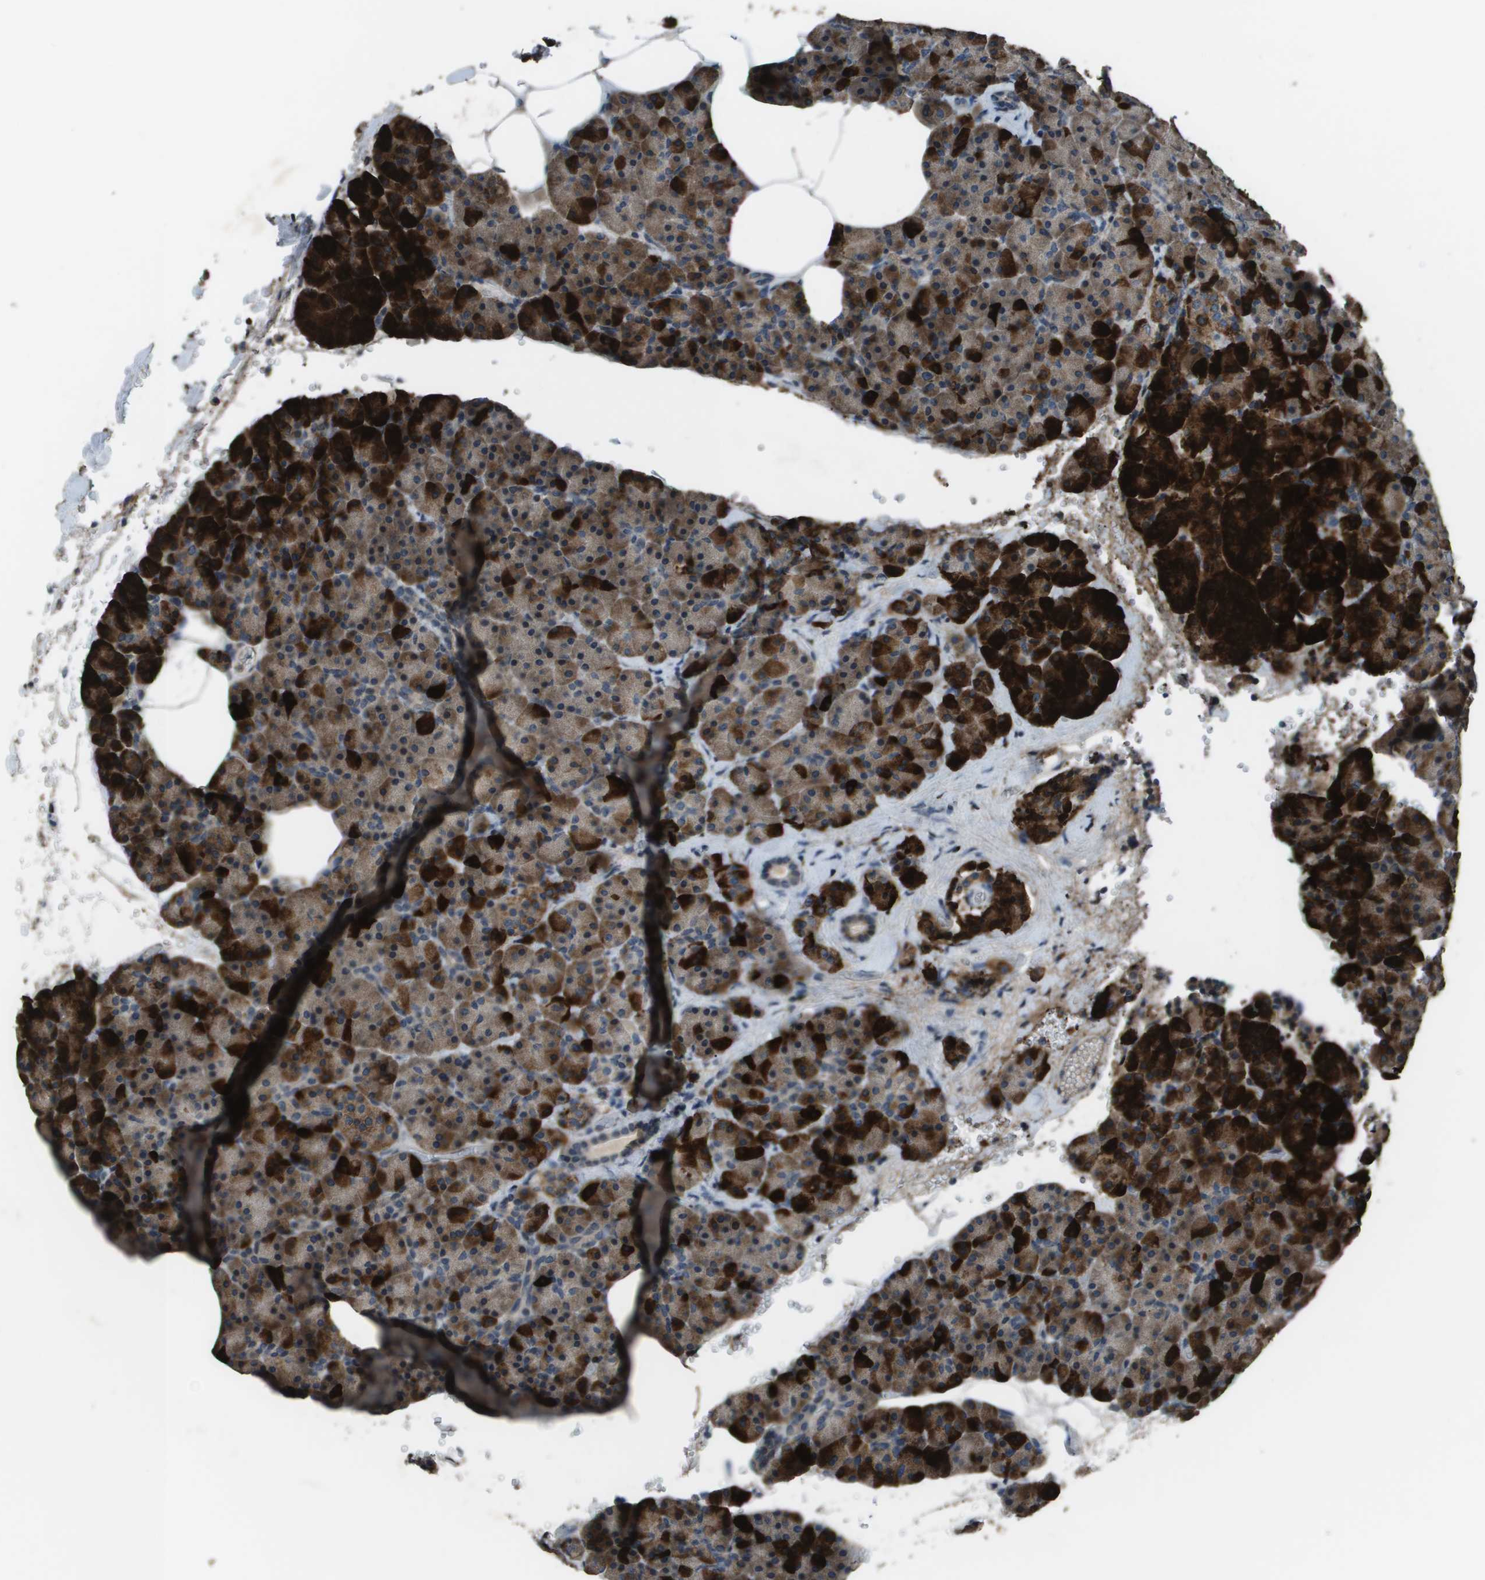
{"staining": {"intensity": "strong", "quantity": "25%-75%", "location": "cytoplasmic/membranous"}, "tissue": "pancreas", "cell_type": "Exocrine glandular cells", "image_type": "normal", "snomed": [{"axis": "morphology", "description": "Normal tissue, NOS"}, {"axis": "topography", "description": "Pancreas"}], "caption": "Immunohistochemistry (IHC) histopathology image of benign pancreas: pancreas stained using IHC reveals high levels of strong protein expression localized specifically in the cytoplasmic/membranous of exocrine glandular cells, appearing as a cytoplasmic/membranous brown color.", "gene": "GOSR2", "patient": {"sex": "female", "age": 35}}